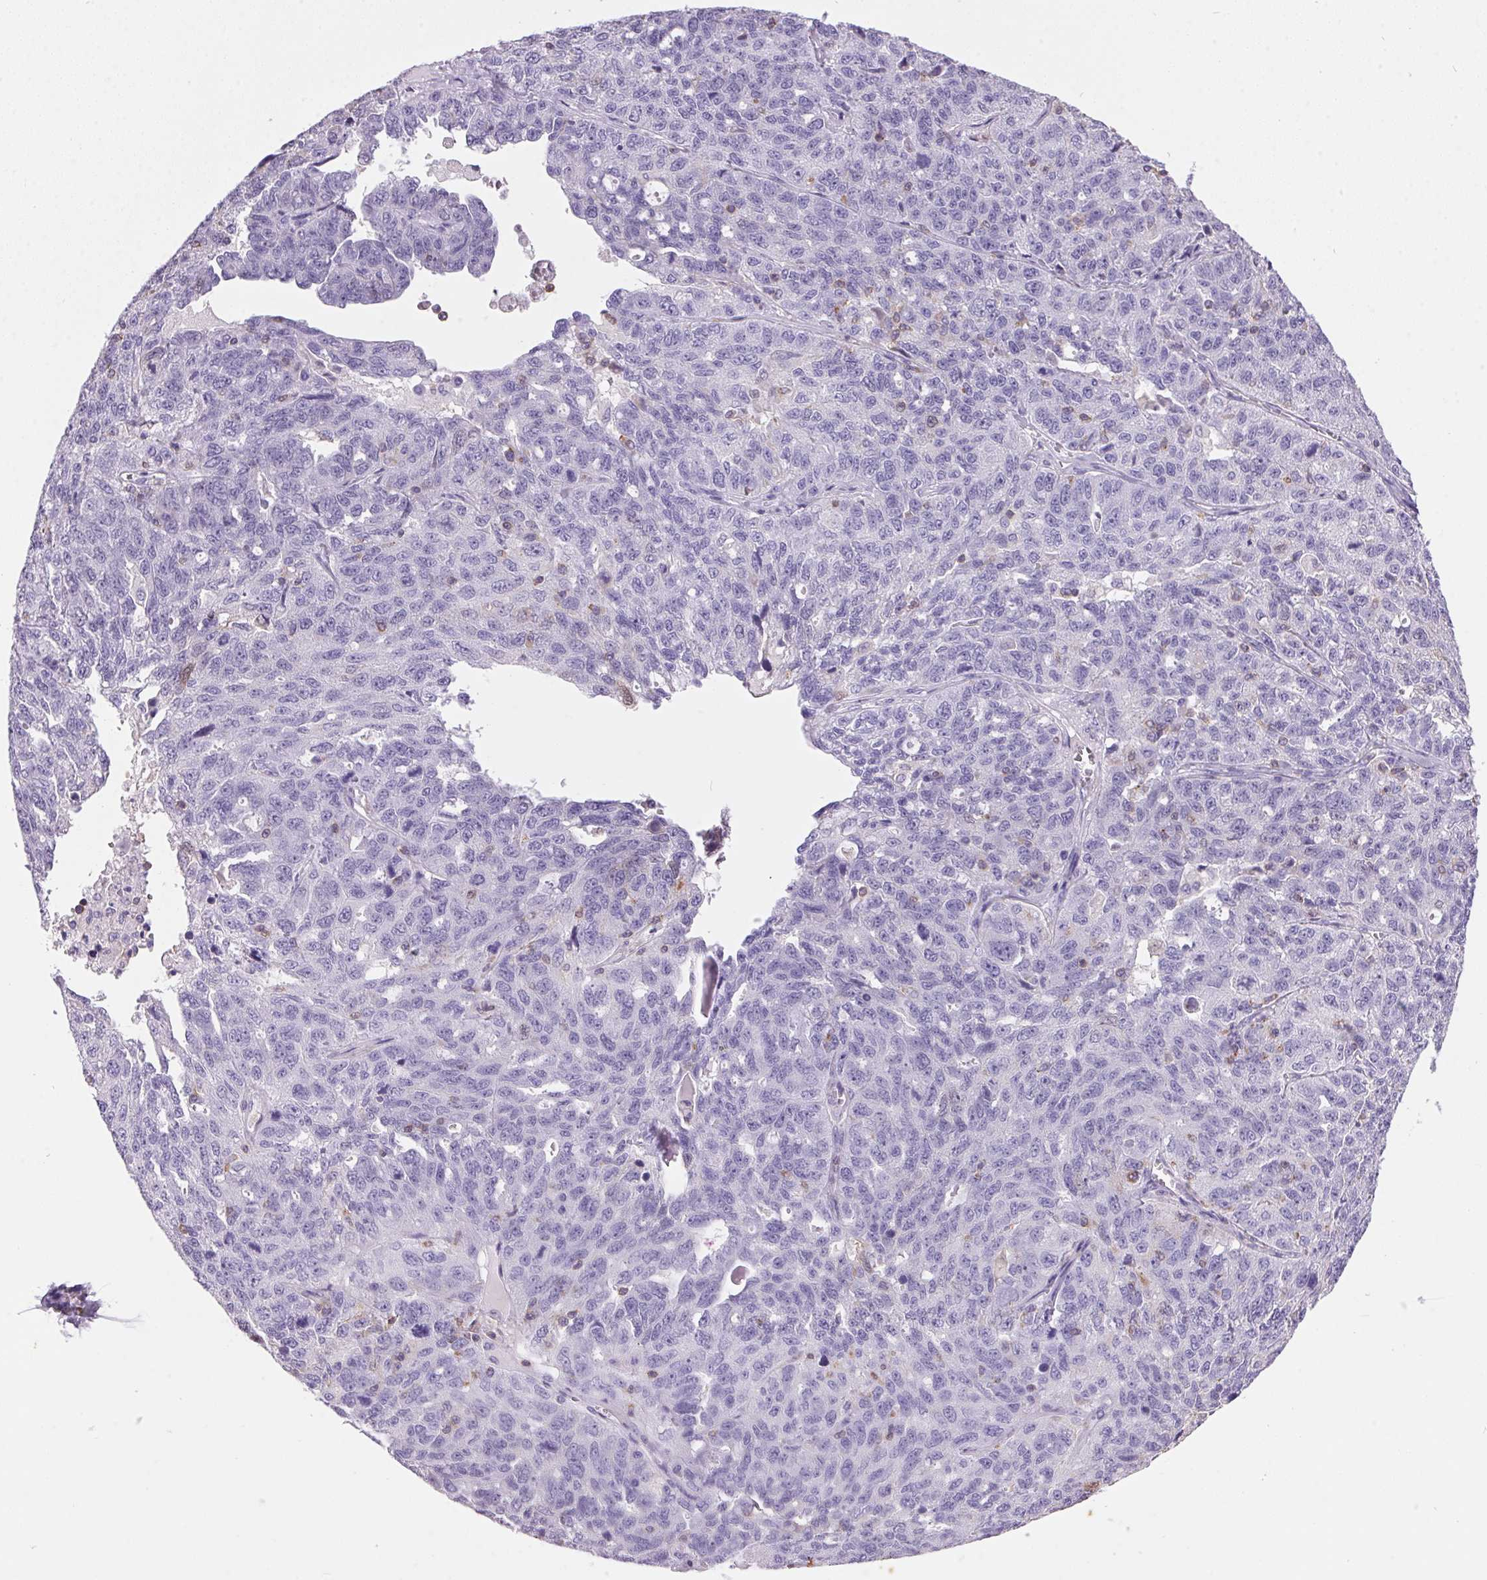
{"staining": {"intensity": "negative", "quantity": "none", "location": "none"}, "tissue": "ovarian cancer", "cell_type": "Tumor cells", "image_type": "cancer", "snomed": [{"axis": "morphology", "description": "Cystadenocarcinoma, serous, NOS"}, {"axis": "topography", "description": "Ovary"}], "caption": "A micrograph of ovarian serous cystadenocarcinoma stained for a protein exhibits no brown staining in tumor cells.", "gene": "S100A2", "patient": {"sex": "female", "age": 71}}